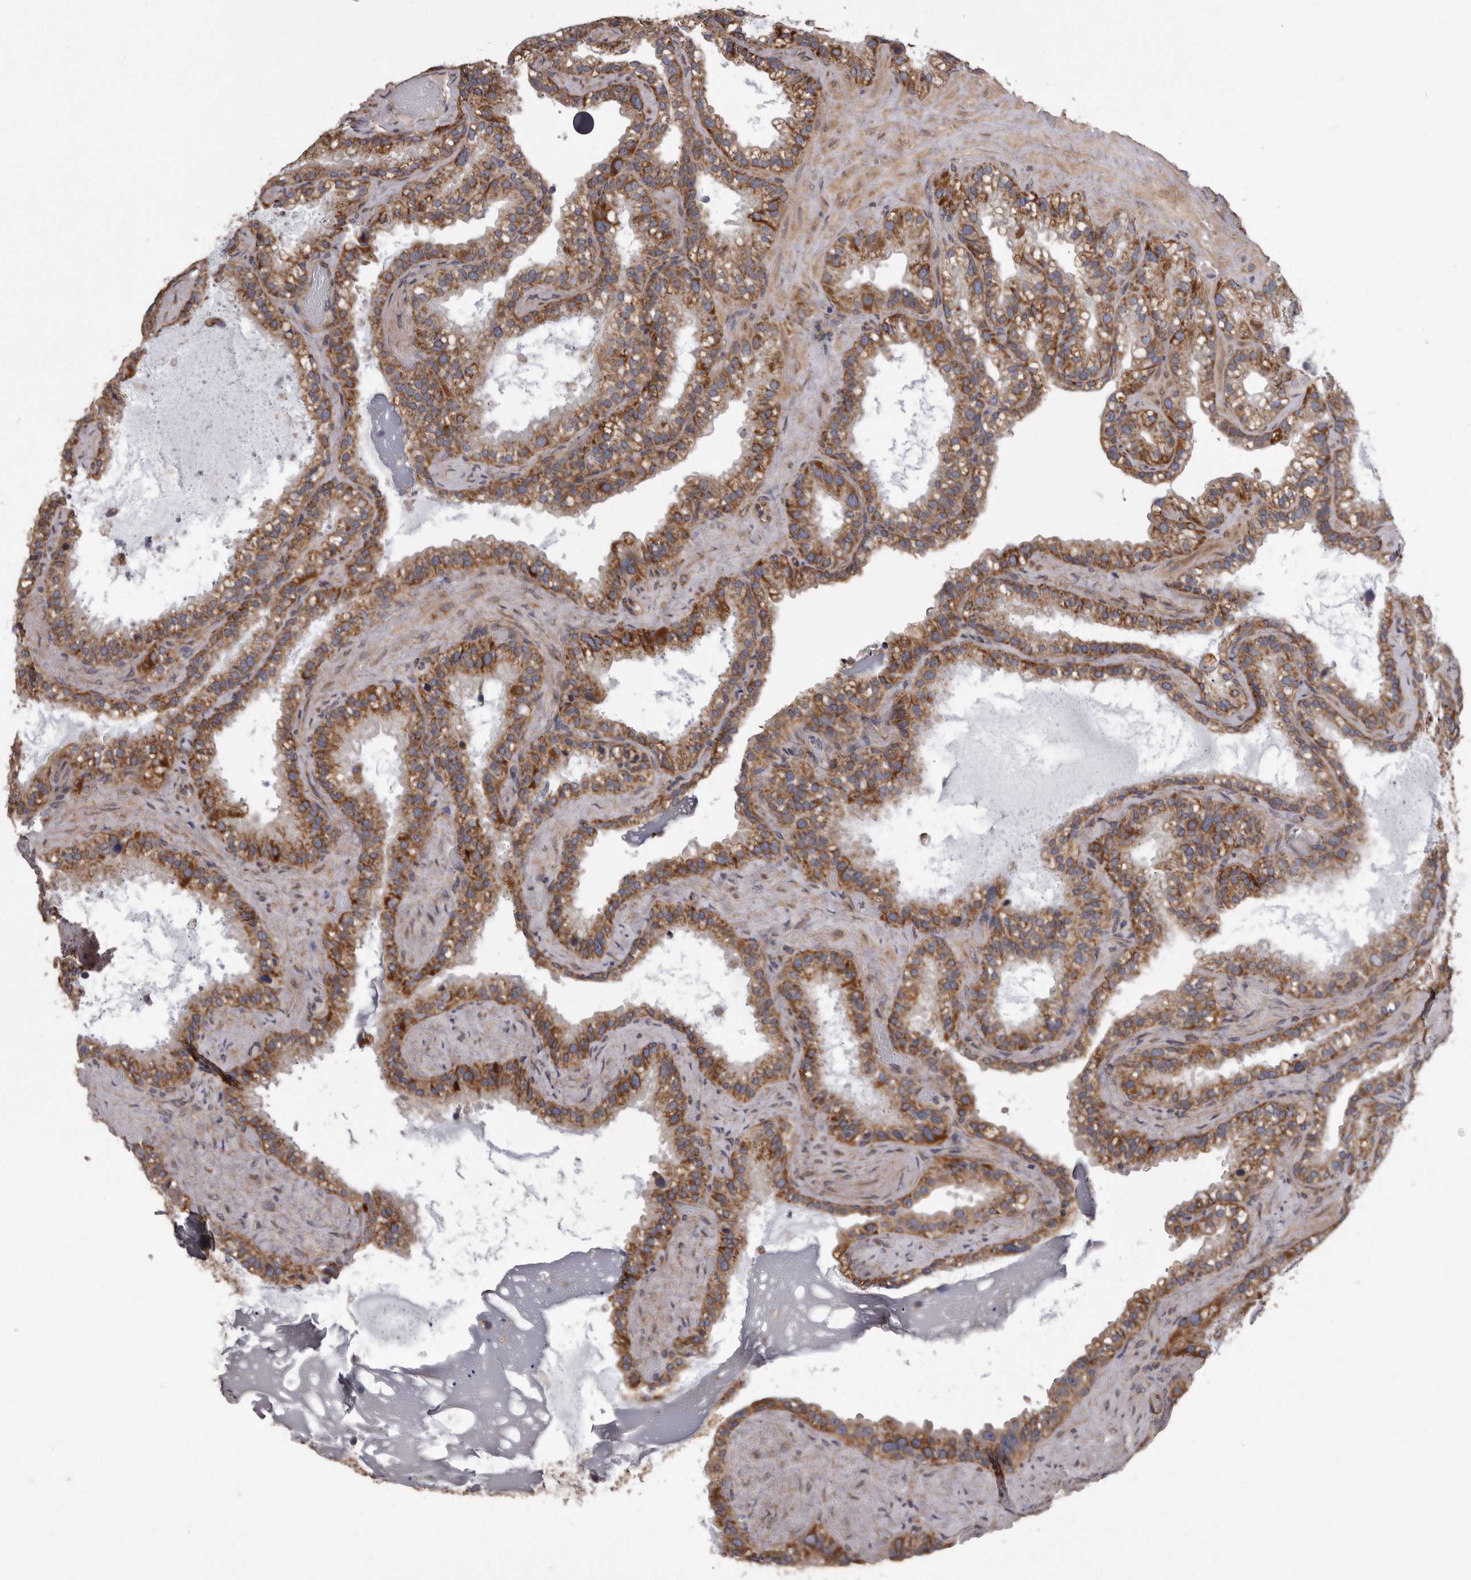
{"staining": {"intensity": "moderate", "quantity": ">75%", "location": "cytoplasmic/membranous"}, "tissue": "seminal vesicle", "cell_type": "Glandular cells", "image_type": "normal", "snomed": [{"axis": "morphology", "description": "Normal tissue, NOS"}, {"axis": "topography", "description": "Prostate"}, {"axis": "topography", "description": "Seminal veicle"}], "caption": "Moderate cytoplasmic/membranous expression is identified in about >75% of glandular cells in benign seminal vesicle.", "gene": "ARMCX1", "patient": {"sex": "male", "age": 68}}